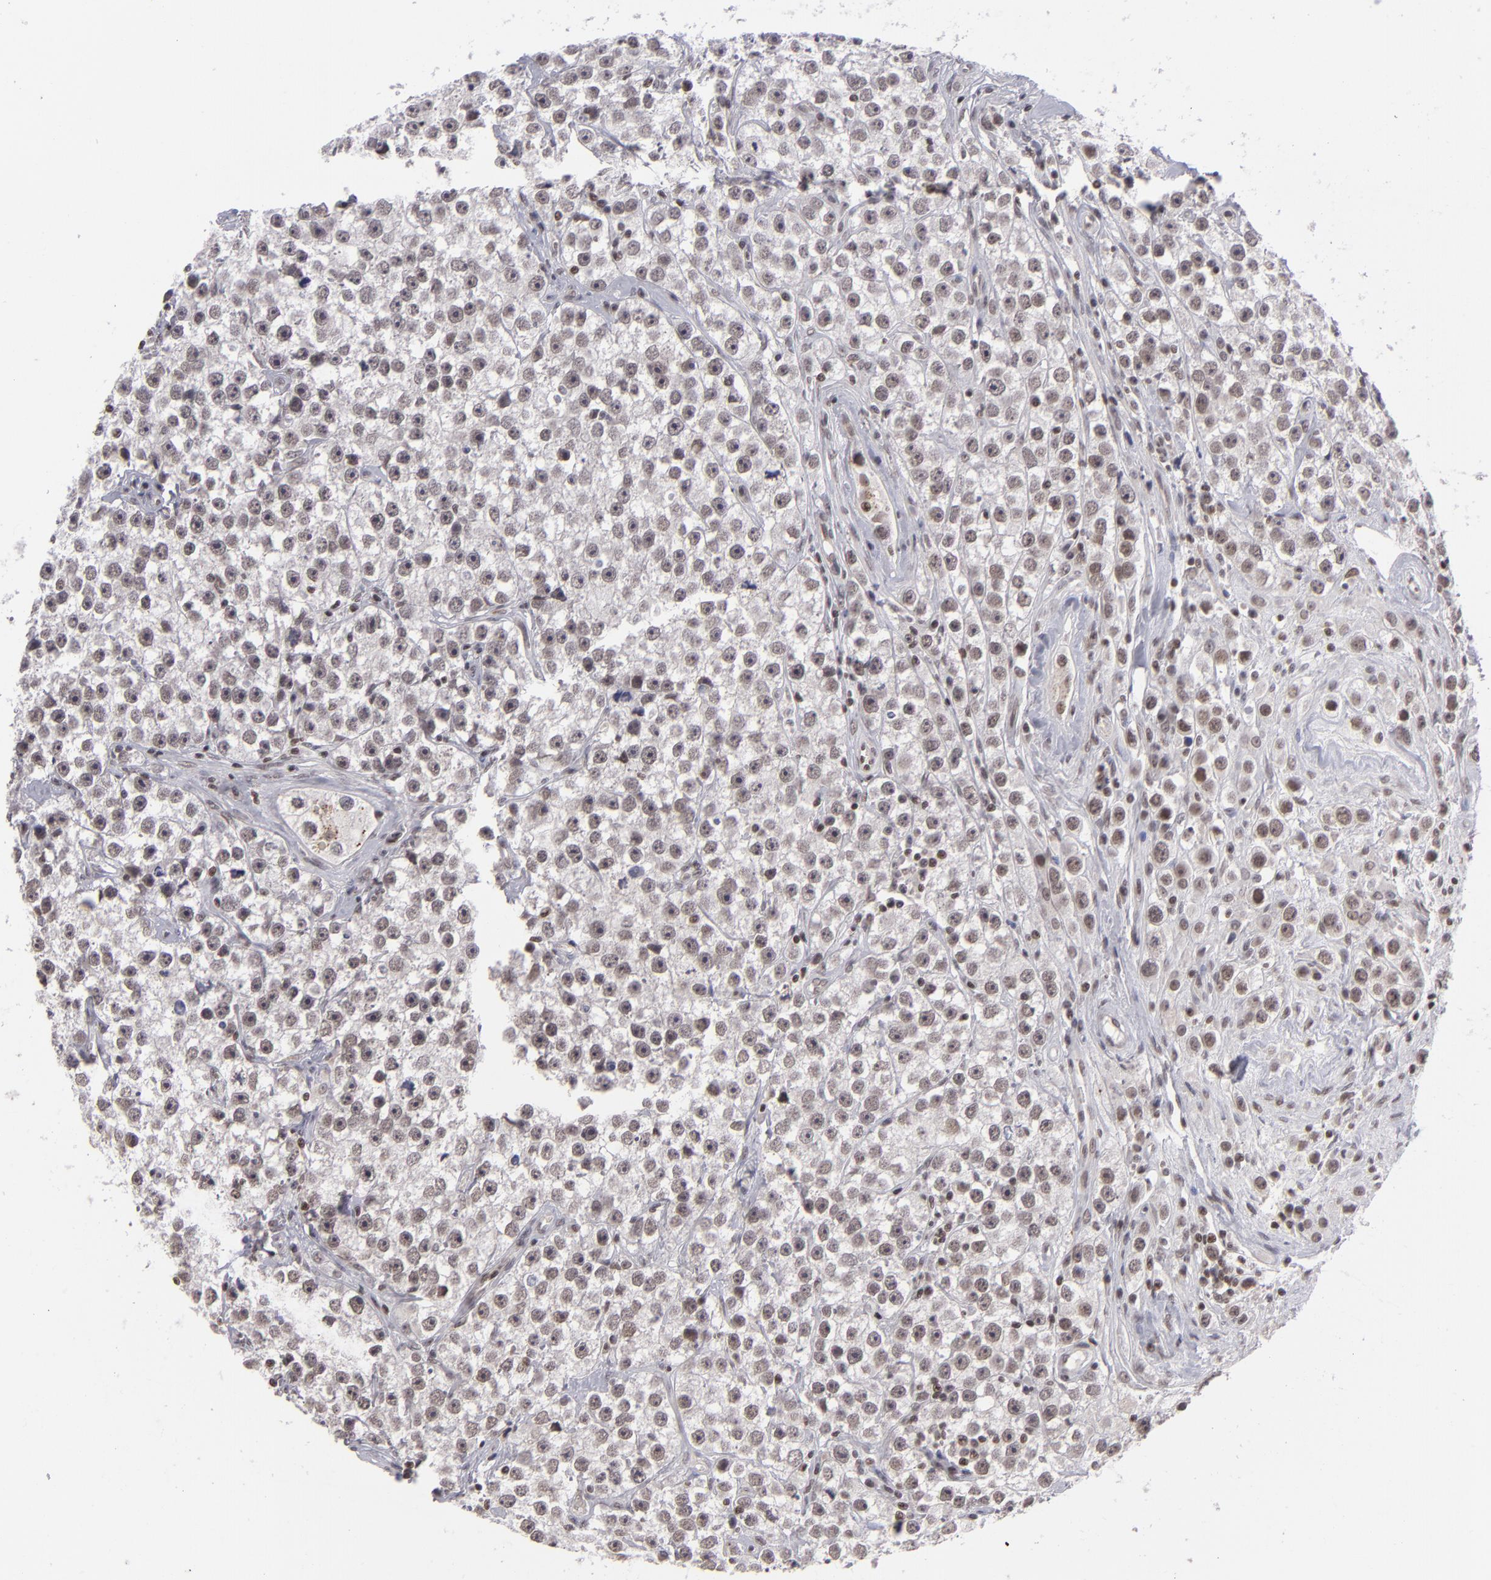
{"staining": {"intensity": "weak", "quantity": "25%-75%", "location": "nuclear"}, "tissue": "testis cancer", "cell_type": "Tumor cells", "image_type": "cancer", "snomed": [{"axis": "morphology", "description": "Seminoma, NOS"}, {"axis": "topography", "description": "Testis"}], "caption": "The image demonstrates a brown stain indicating the presence of a protein in the nuclear of tumor cells in testis cancer (seminoma). (IHC, brightfield microscopy, high magnification).", "gene": "MLLT3", "patient": {"sex": "male", "age": 32}}